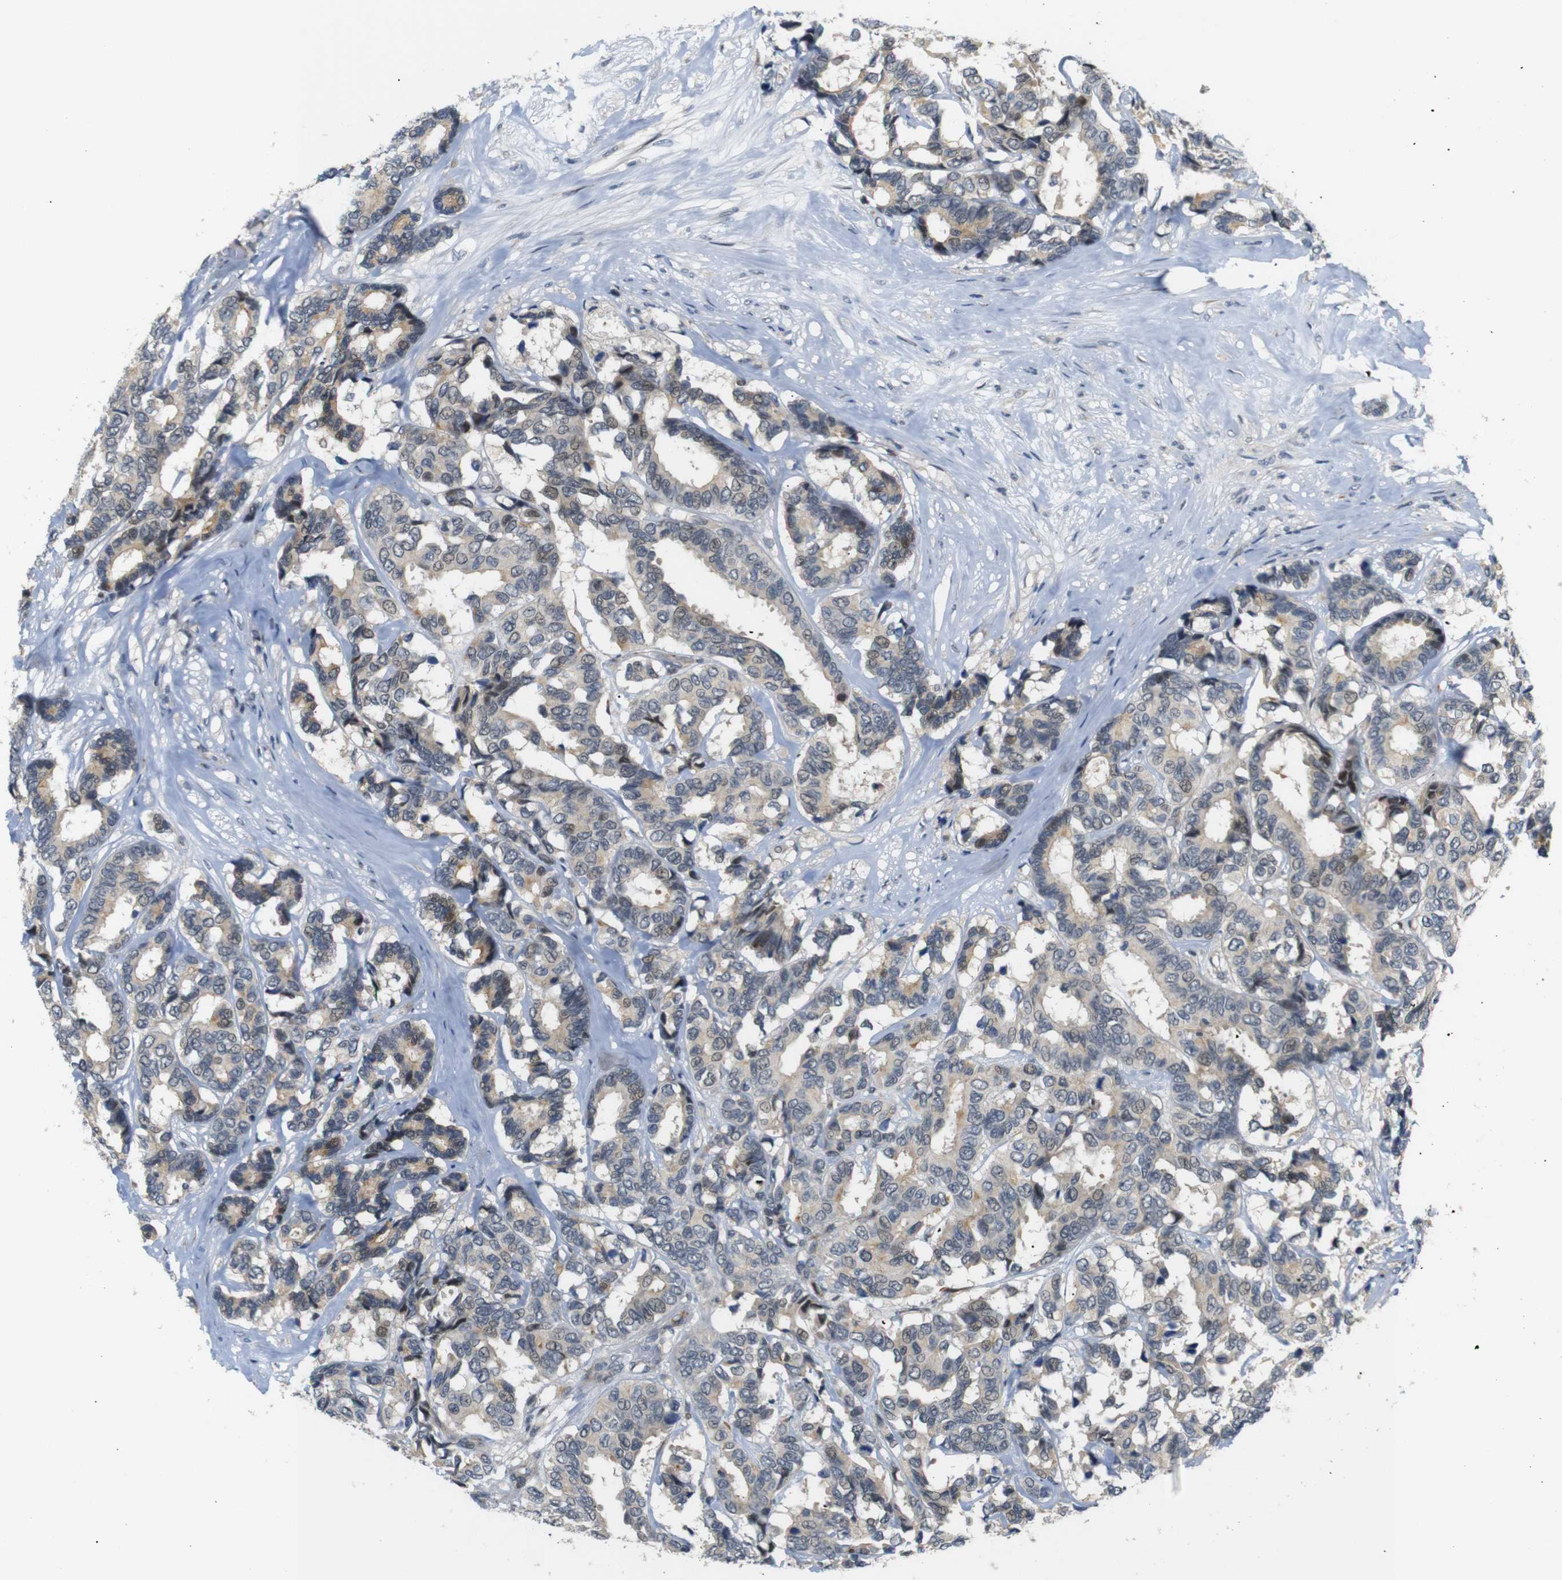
{"staining": {"intensity": "weak", "quantity": ">75%", "location": "cytoplasmic/membranous"}, "tissue": "breast cancer", "cell_type": "Tumor cells", "image_type": "cancer", "snomed": [{"axis": "morphology", "description": "Duct carcinoma"}, {"axis": "topography", "description": "Breast"}], "caption": "DAB (3,3'-diaminobenzidine) immunohistochemical staining of breast cancer displays weak cytoplasmic/membranous protein positivity in approximately >75% of tumor cells.", "gene": "SYDE1", "patient": {"sex": "female", "age": 87}}